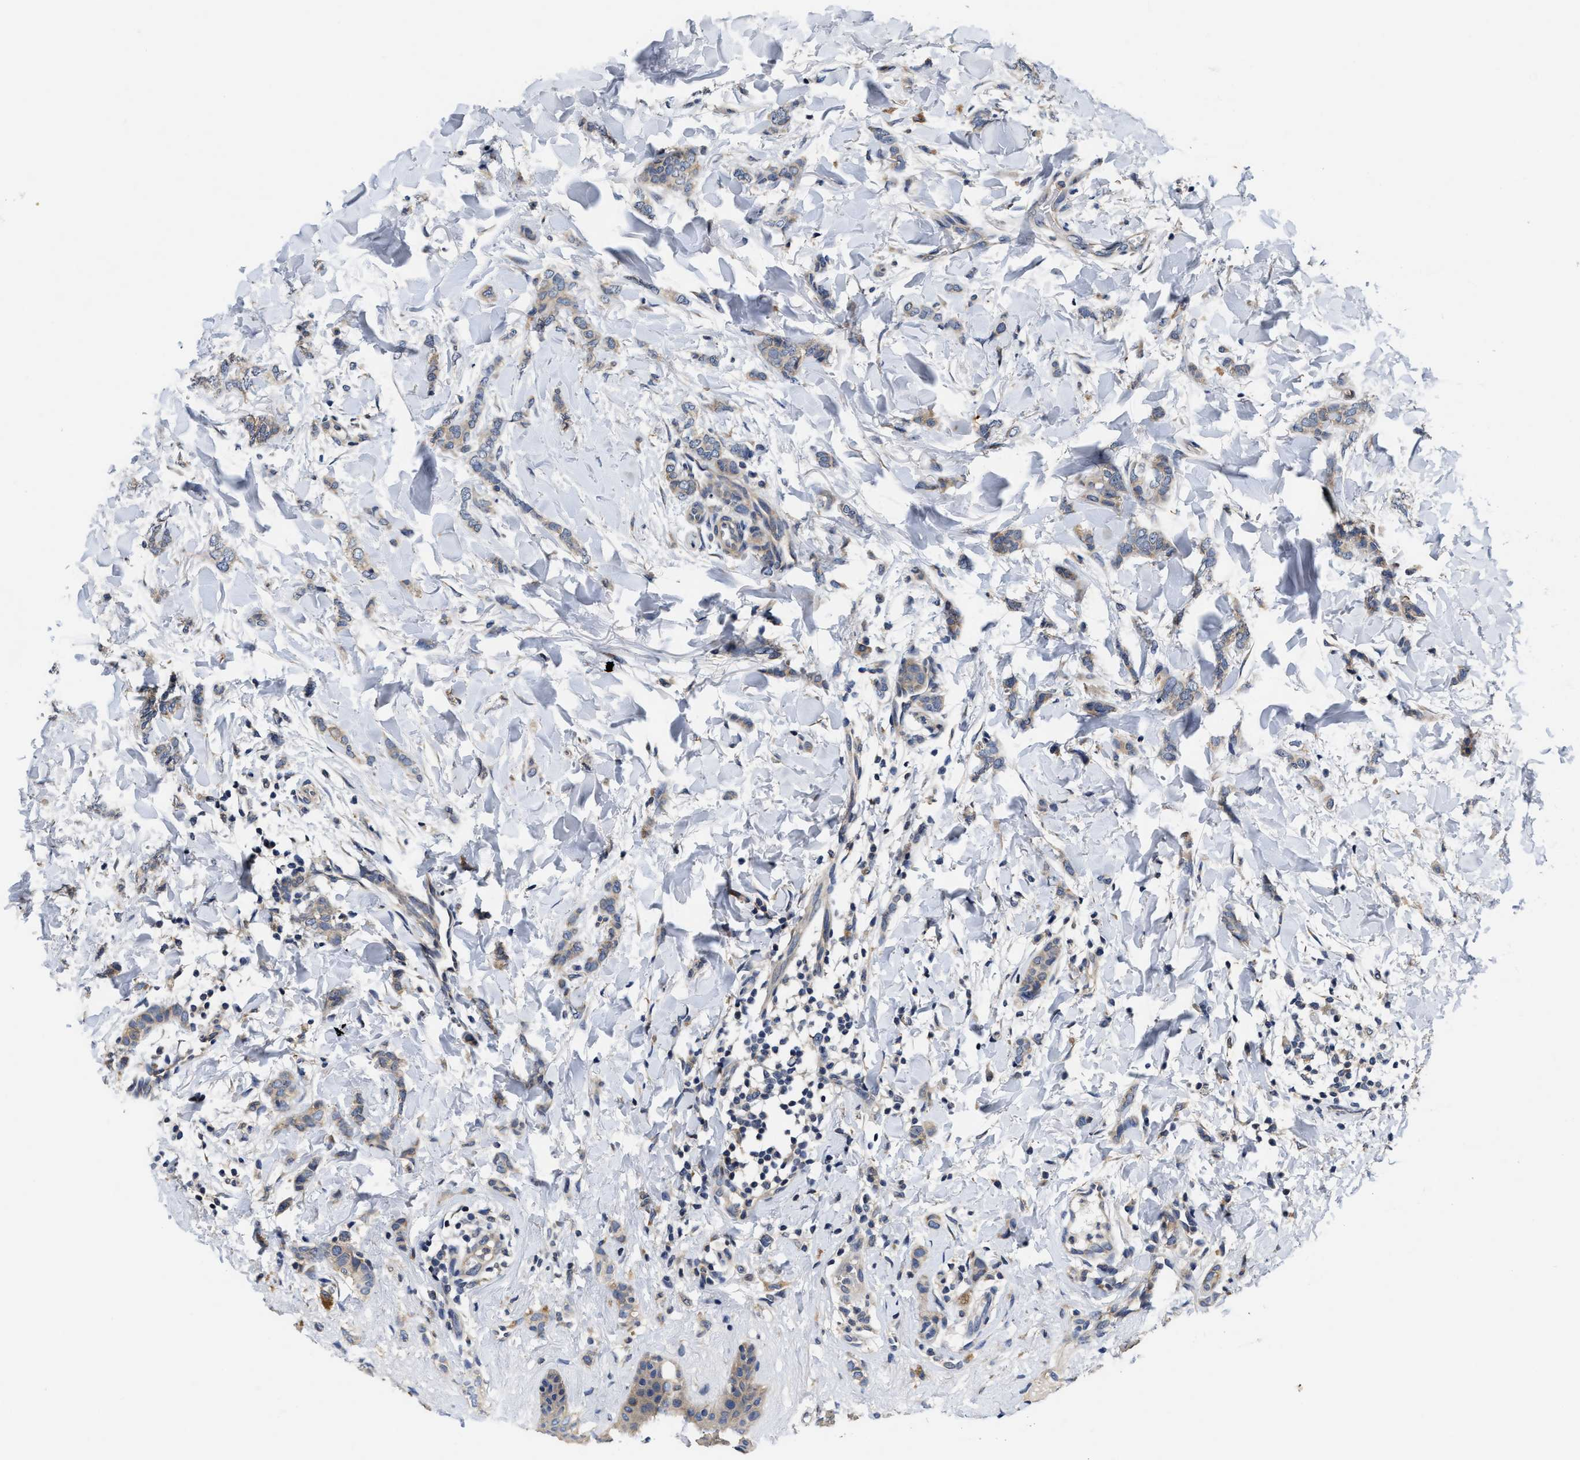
{"staining": {"intensity": "weak", "quantity": "<25%", "location": "cytoplasmic/membranous"}, "tissue": "breast cancer", "cell_type": "Tumor cells", "image_type": "cancer", "snomed": [{"axis": "morphology", "description": "Lobular carcinoma"}, {"axis": "topography", "description": "Skin"}, {"axis": "topography", "description": "Breast"}], "caption": "High magnification brightfield microscopy of breast cancer stained with DAB (brown) and counterstained with hematoxylin (blue): tumor cells show no significant staining.", "gene": "EFNA4", "patient": {"sex": "female", "age": 46}}